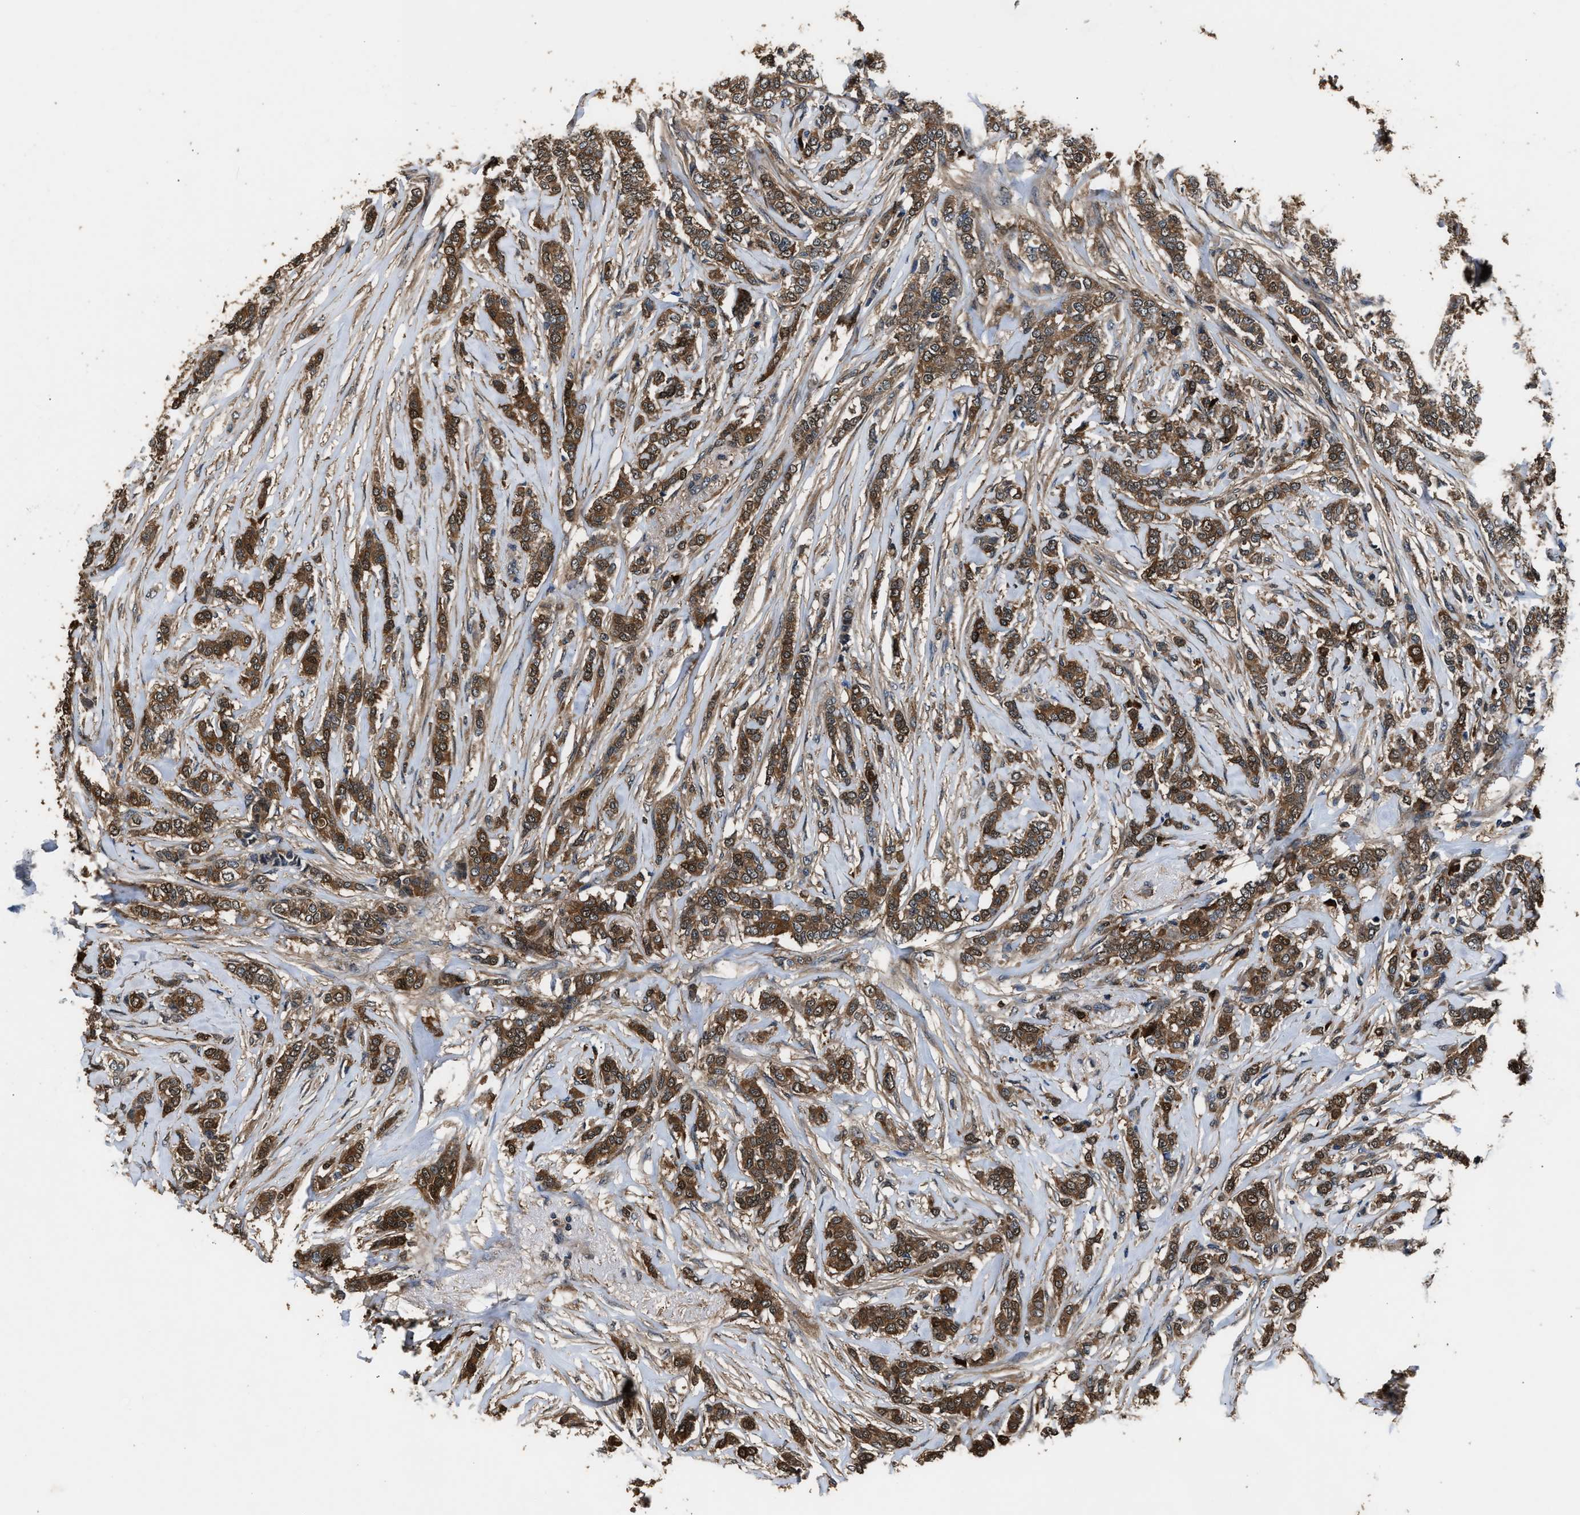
{"staining": {"intensity": "moderate", "quantity": ">75%", "location": "cytoplasmic/membranous"}, "tissue": "breast cancer", "cell_type": "Tumor cells", "image_type": "cancer", "snomed": [{"axis": "morphology", "description": "Lobular carcinoma"}, {"axis": "topography", "description": "Skin"}, {"axis": "topography", "description": "Breast"}], "caption": "Immunohistochemical staining of breast cancer (lobular carcinoma) displays medium levels of moderate cytoplasmic/membranous protein staining in approximately >75% of tumor cells.", "gene": "GSTP1", "patient": {"sex": "female", "age": 46}}